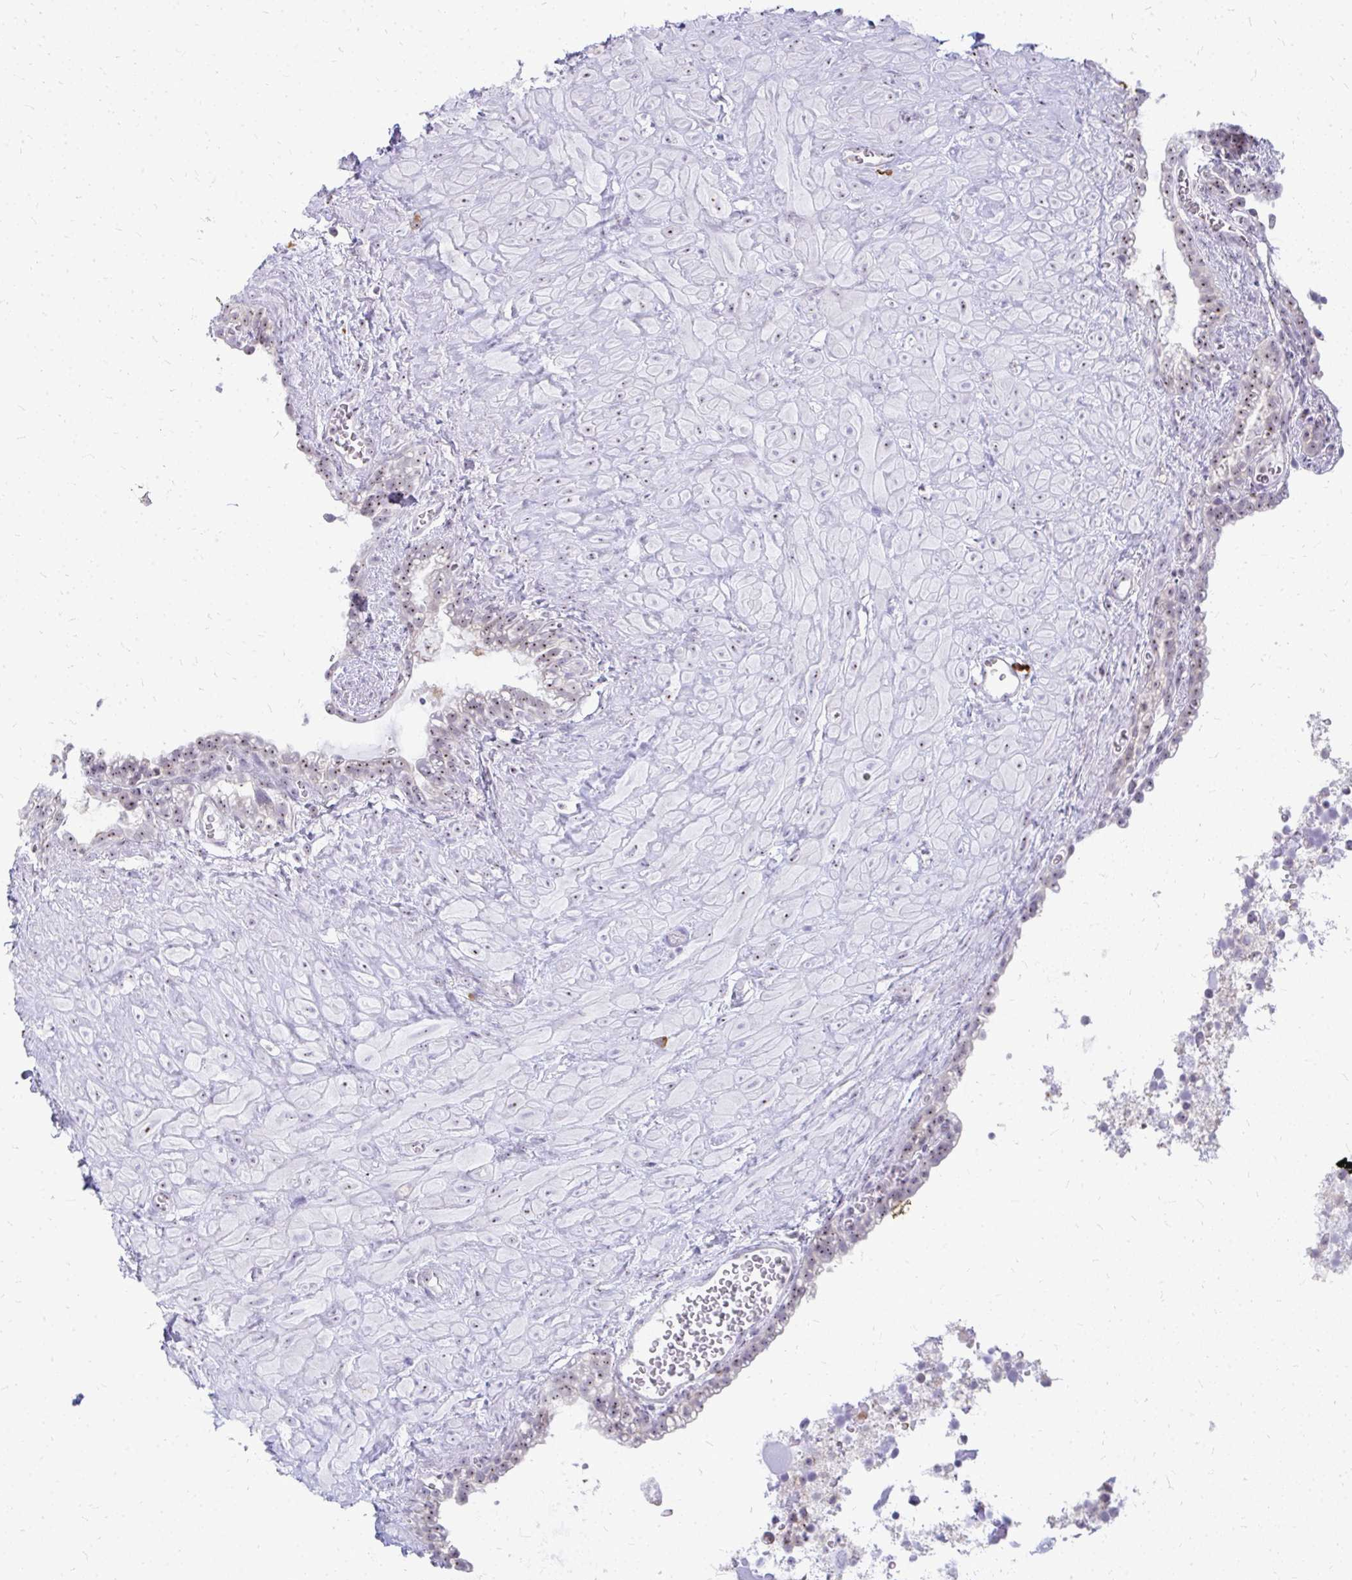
{"staining": {"intensity": "weak", "quantity": ">75%", "location": "nuclear"}, "tissue": "seminal vesicle", "cell_type": "Glandular cells", "image_type": "normal", "snomed": [{"axis": "morphology", "description": "Normal tissue, NOS"}, {"axis": "topography", "description": "Seminal veicle"}], "caption": "DAB (3,3'-diaminobenzidine) immunohistochemical staining of benign seminal vesicle reveals weak nuclear protein positivity in approximately >75% of glandular cells. (DAB = brown stain, brightfield microscopy at high magnification).", "gene": "FAM9A", "patient": {"sex": "male", "age": 76}}